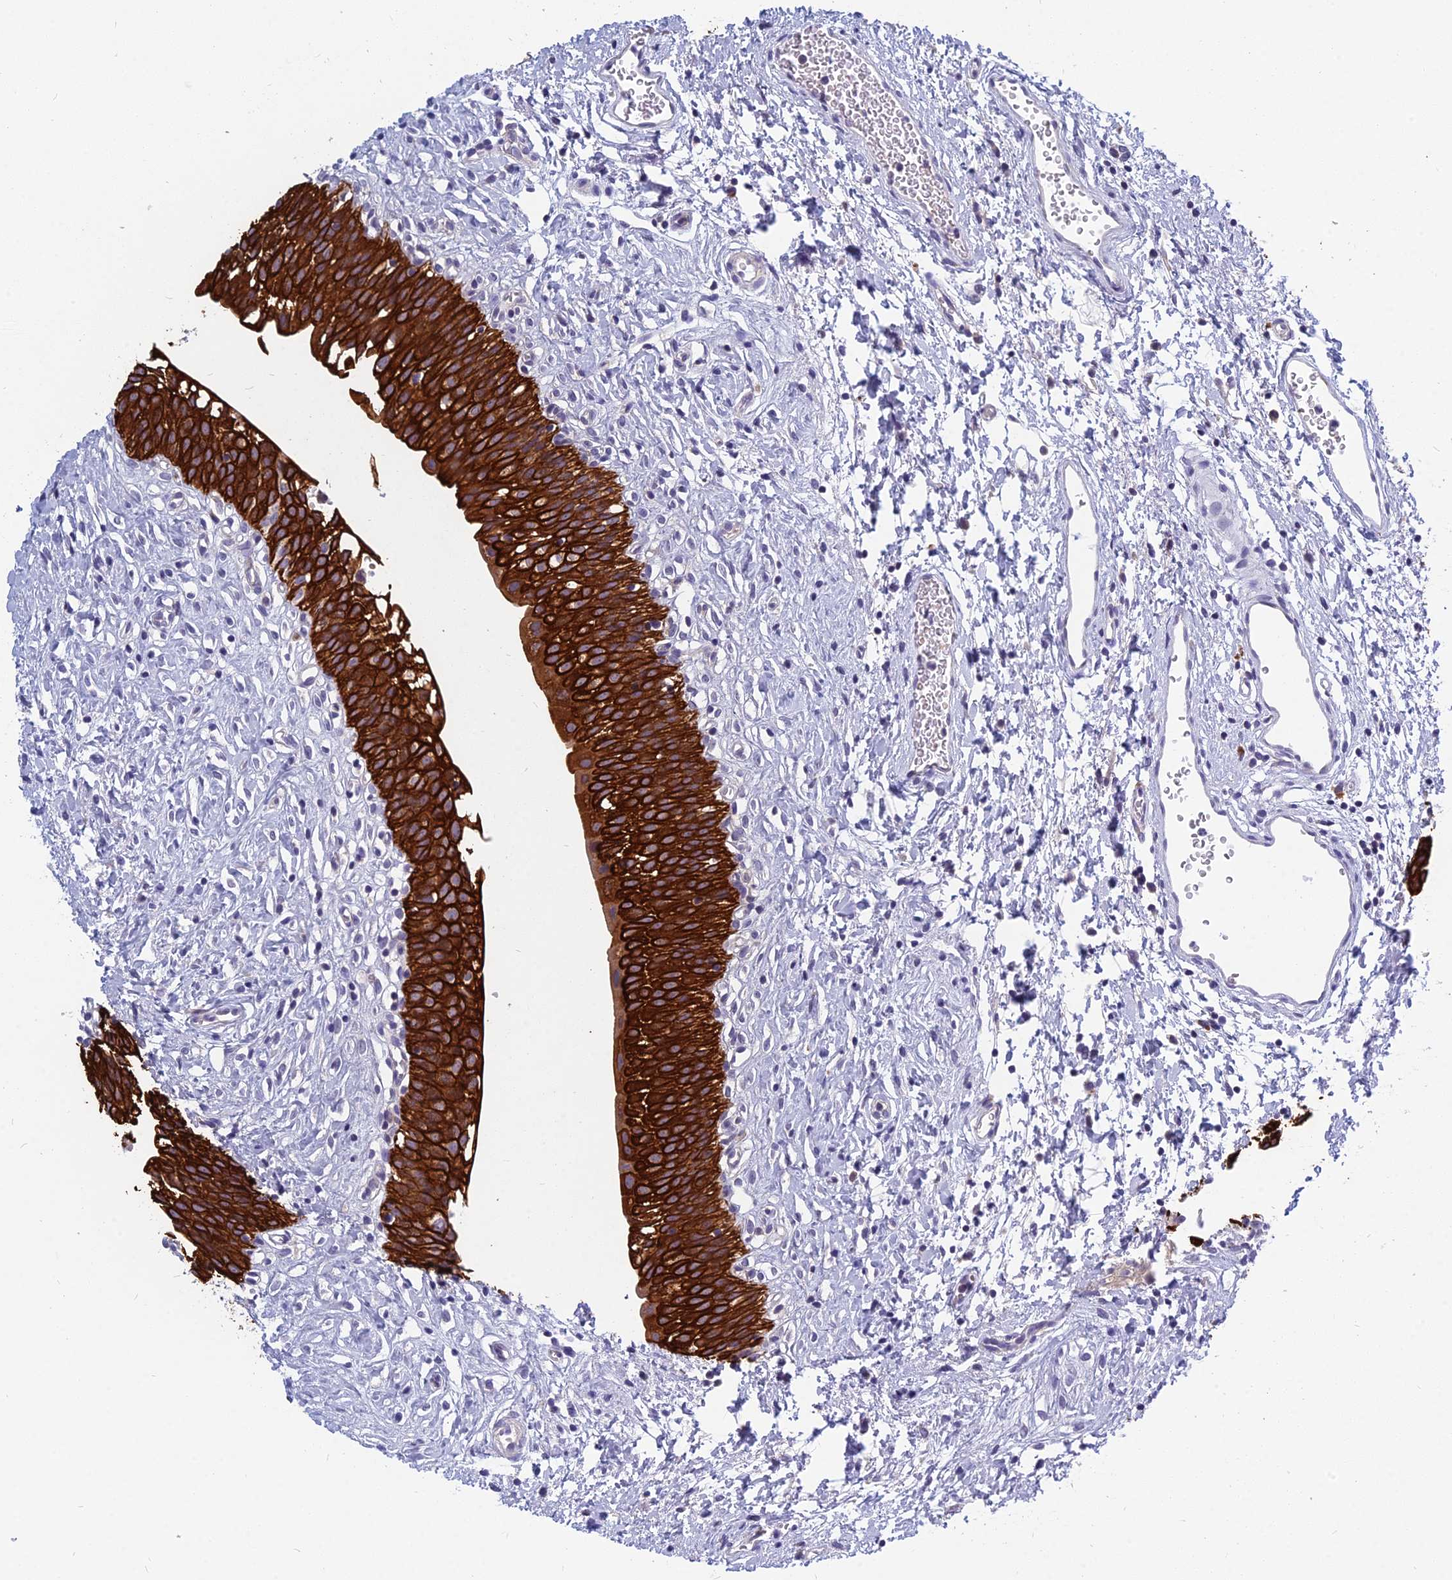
{"staining": {"intensity": "strong", "quantity": ">75%", "location": "cytoplasmic/membranous"}, "tissue": "urinary bladder", "cell_type": "Urothelial cells", "image_type": "normal", "snomed": [{"axis": "morphology", "description": "Normal tissue, NOS"}, {"axis": "topography", "description": "Urinary bladder"}], "caption": "Immunohistochemical staining of unremarkable human urinary bladder exhibits >75% levels of strong cytoplasmic/membranous protein staining in approximately >75% of urothelial cells.", "gene": "RBM41", "patient": {"sex": "male", "age": 51}}